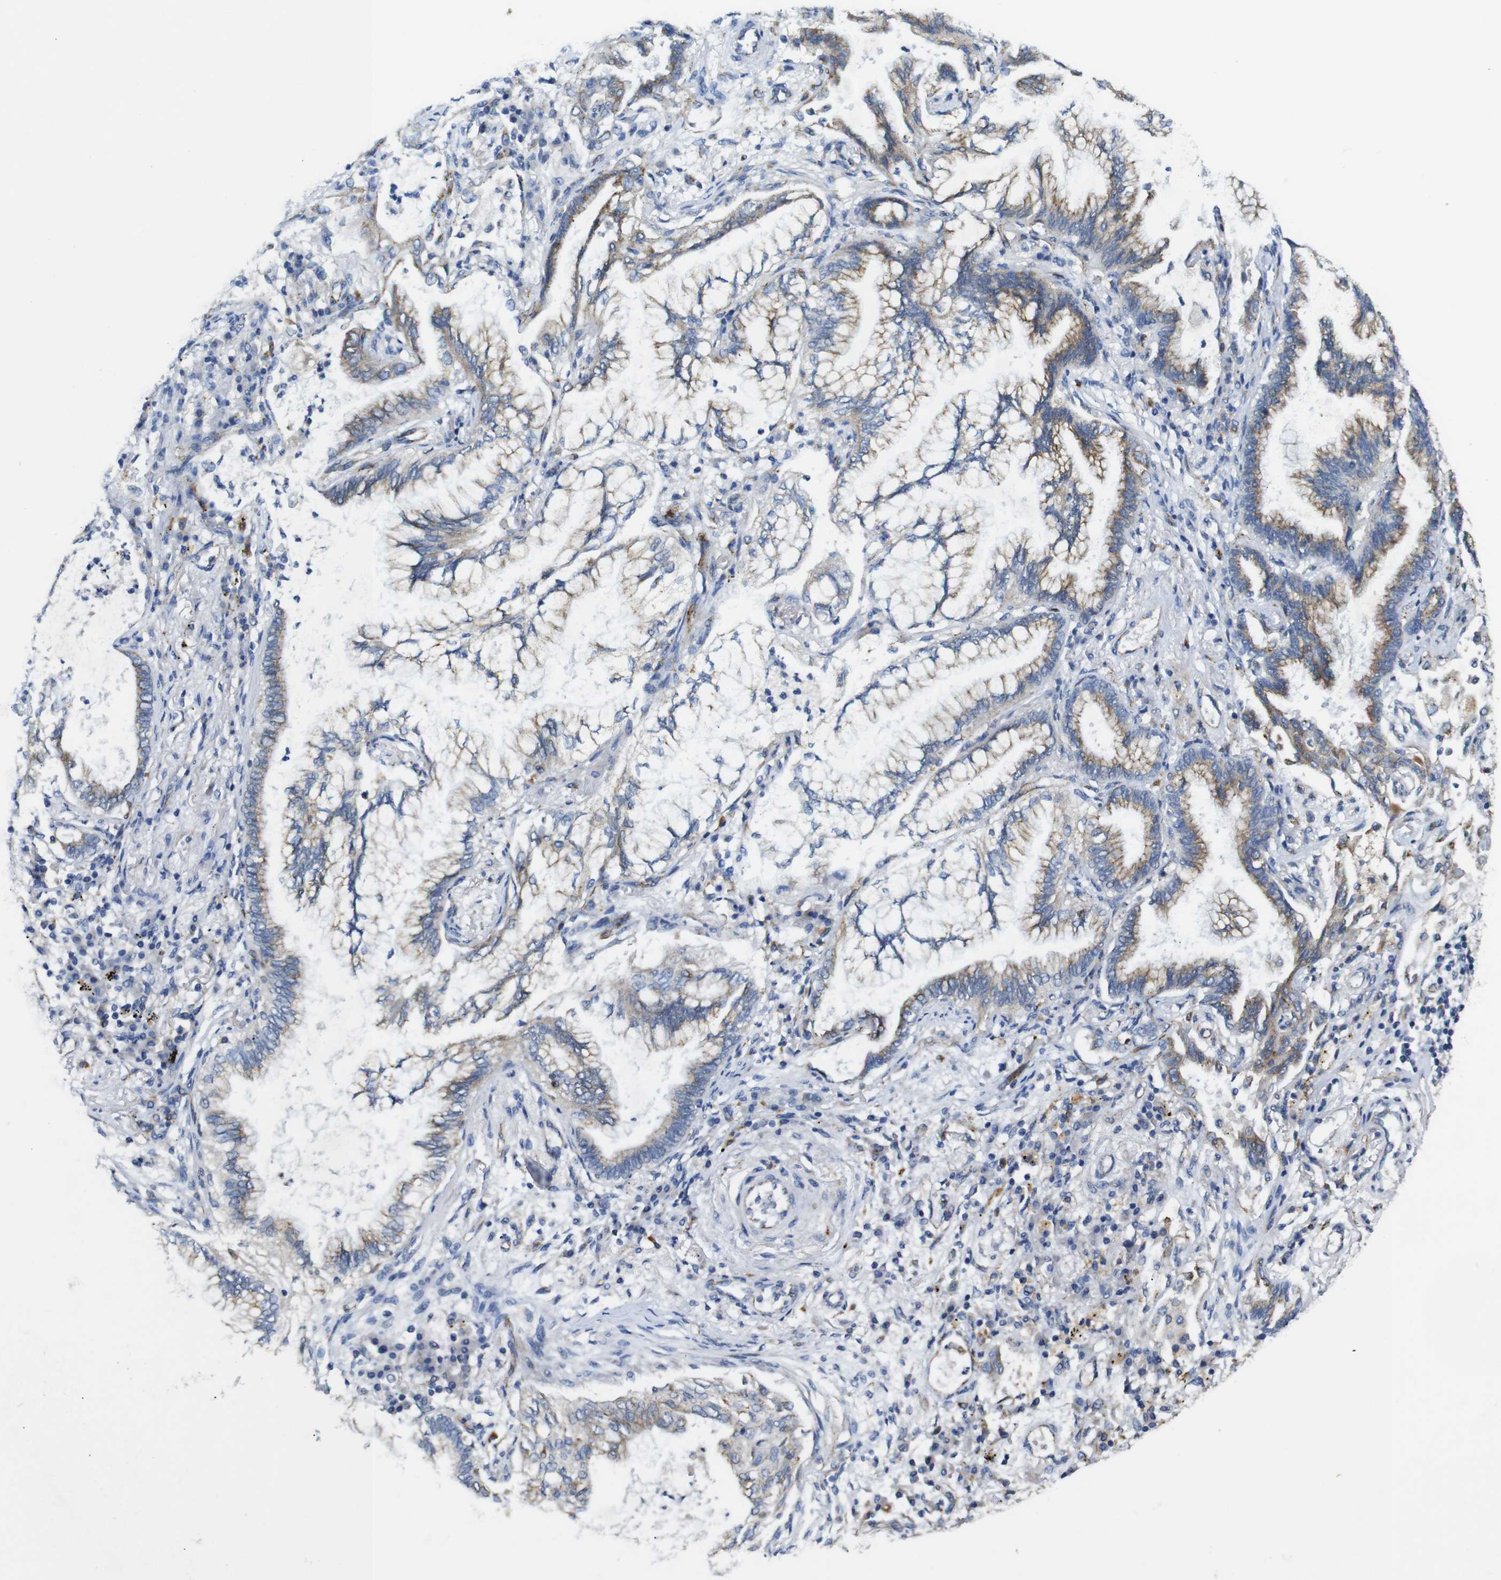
{"staining": {"intensity": "weak", "quantity": "25%-75%", "location": "cytoplasmic/membranous"}, "tissue": "lung cancer", "cell_type": "Tumor cells", "image_type": "cancer", "snomed": [{"axis": "morphology", "description": "Normal tissue, NOS"}, {"axis": "morphology", "description": "Adenocarcinoma, NOS"}, {"axis": "topography", "description": "Bronchus"}, {"axis": "topography", "description": "Lung"}], "caption": "This is an image of immunohistochemistry (IHC) staining of adenocarcinoma (lung), which shows weak positivity in the cytoplasmic/membranous of tumor cells.", "gene": "NHLRC3", "patient": {"sex": "female", "age": 70}}